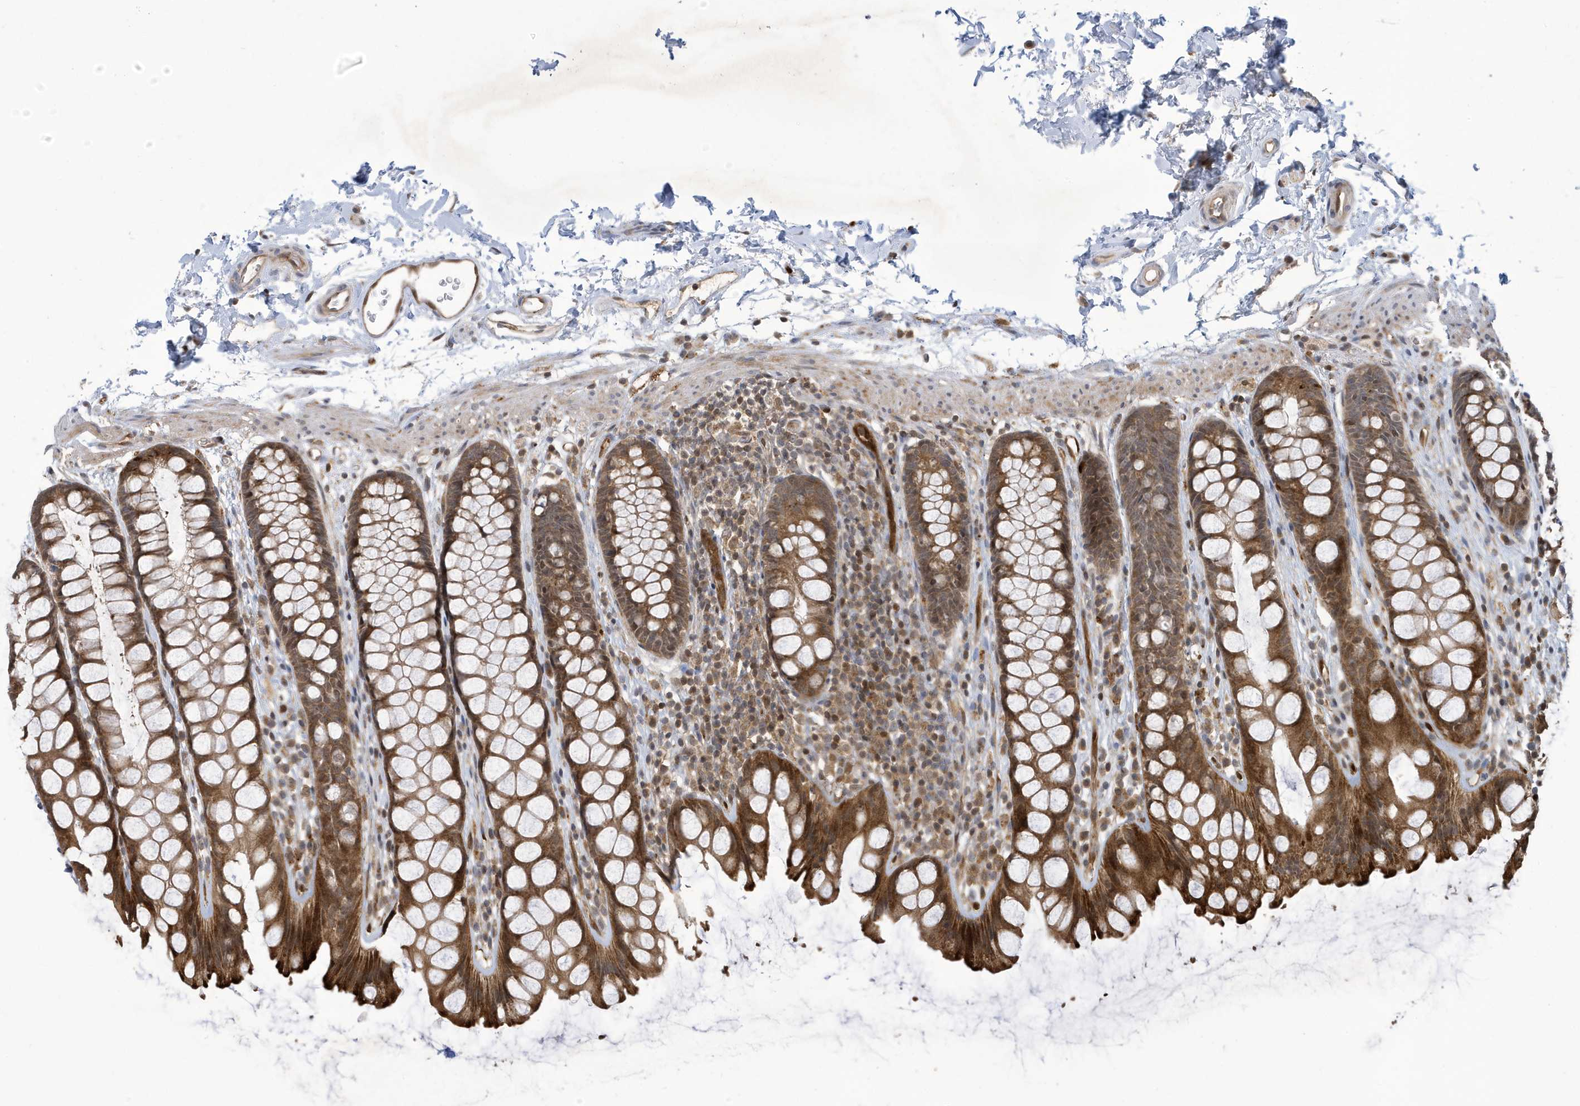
{"staining": {"intensity": "moderate", "quantity": ">75%", "location": "cytoplasmic/membranous,nuclear"}, "tissue": "rectum", "cell_type": "Glandular cells", "image_type": "normal", "snomed": [{"axis": "morphology", "description": "Normal tissue, NOS"}, {"axis": "topography", "description": "Rectum"}], "caption": "Immunohistochemistry (IHC) image of benign human rectum stained for a protein (brown), which demonstrates medium levels of moderate cytoplasmic/membranous,nuclear staining in about >75% of glandular cells.", "gene": "NCOA7", "patient": {"sex": "female", "age": 65}}